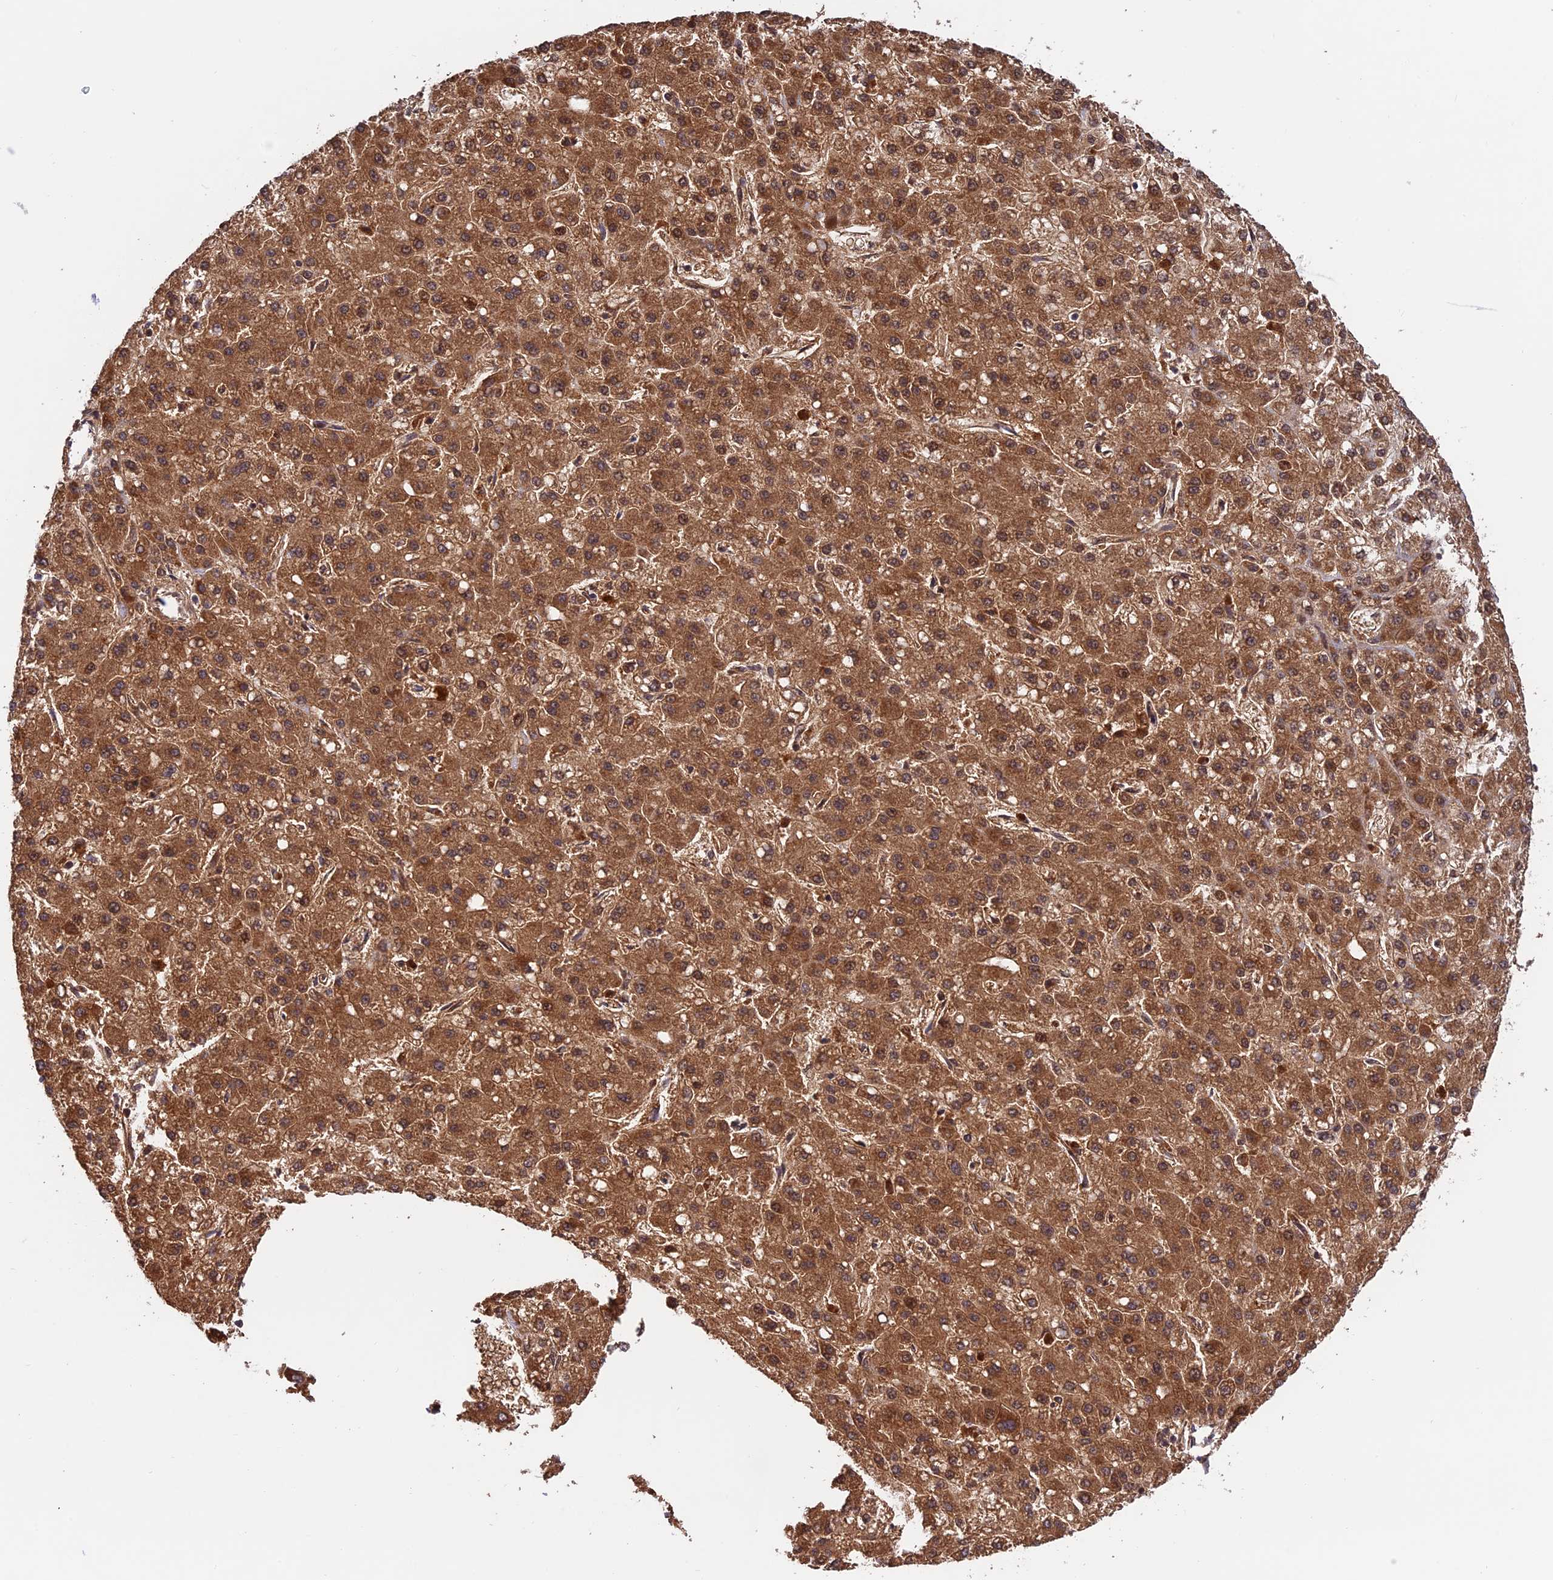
{"staining": {"intensity": "strong", "quantity": ">75%", "location": "cytoplasmic/membranous,nuclear"}, "tissue": "liver cancer", "cell_type": "Tumor cells", "image_type": "cancer", "snomed": [{"axis": "morphology", "description": "Carcinoma, Hepatocellular, NOS"}, {"axis": "topography", "description": "Liver"}], "caption": "Brown immunohistochemical staining in human liver cancer shows strong cytoplasmic/membranous and nuclear staining in approximately >75% of tumor cells.", "gene": "MNS1", "patient": {"sex": "male", "age": 67}}